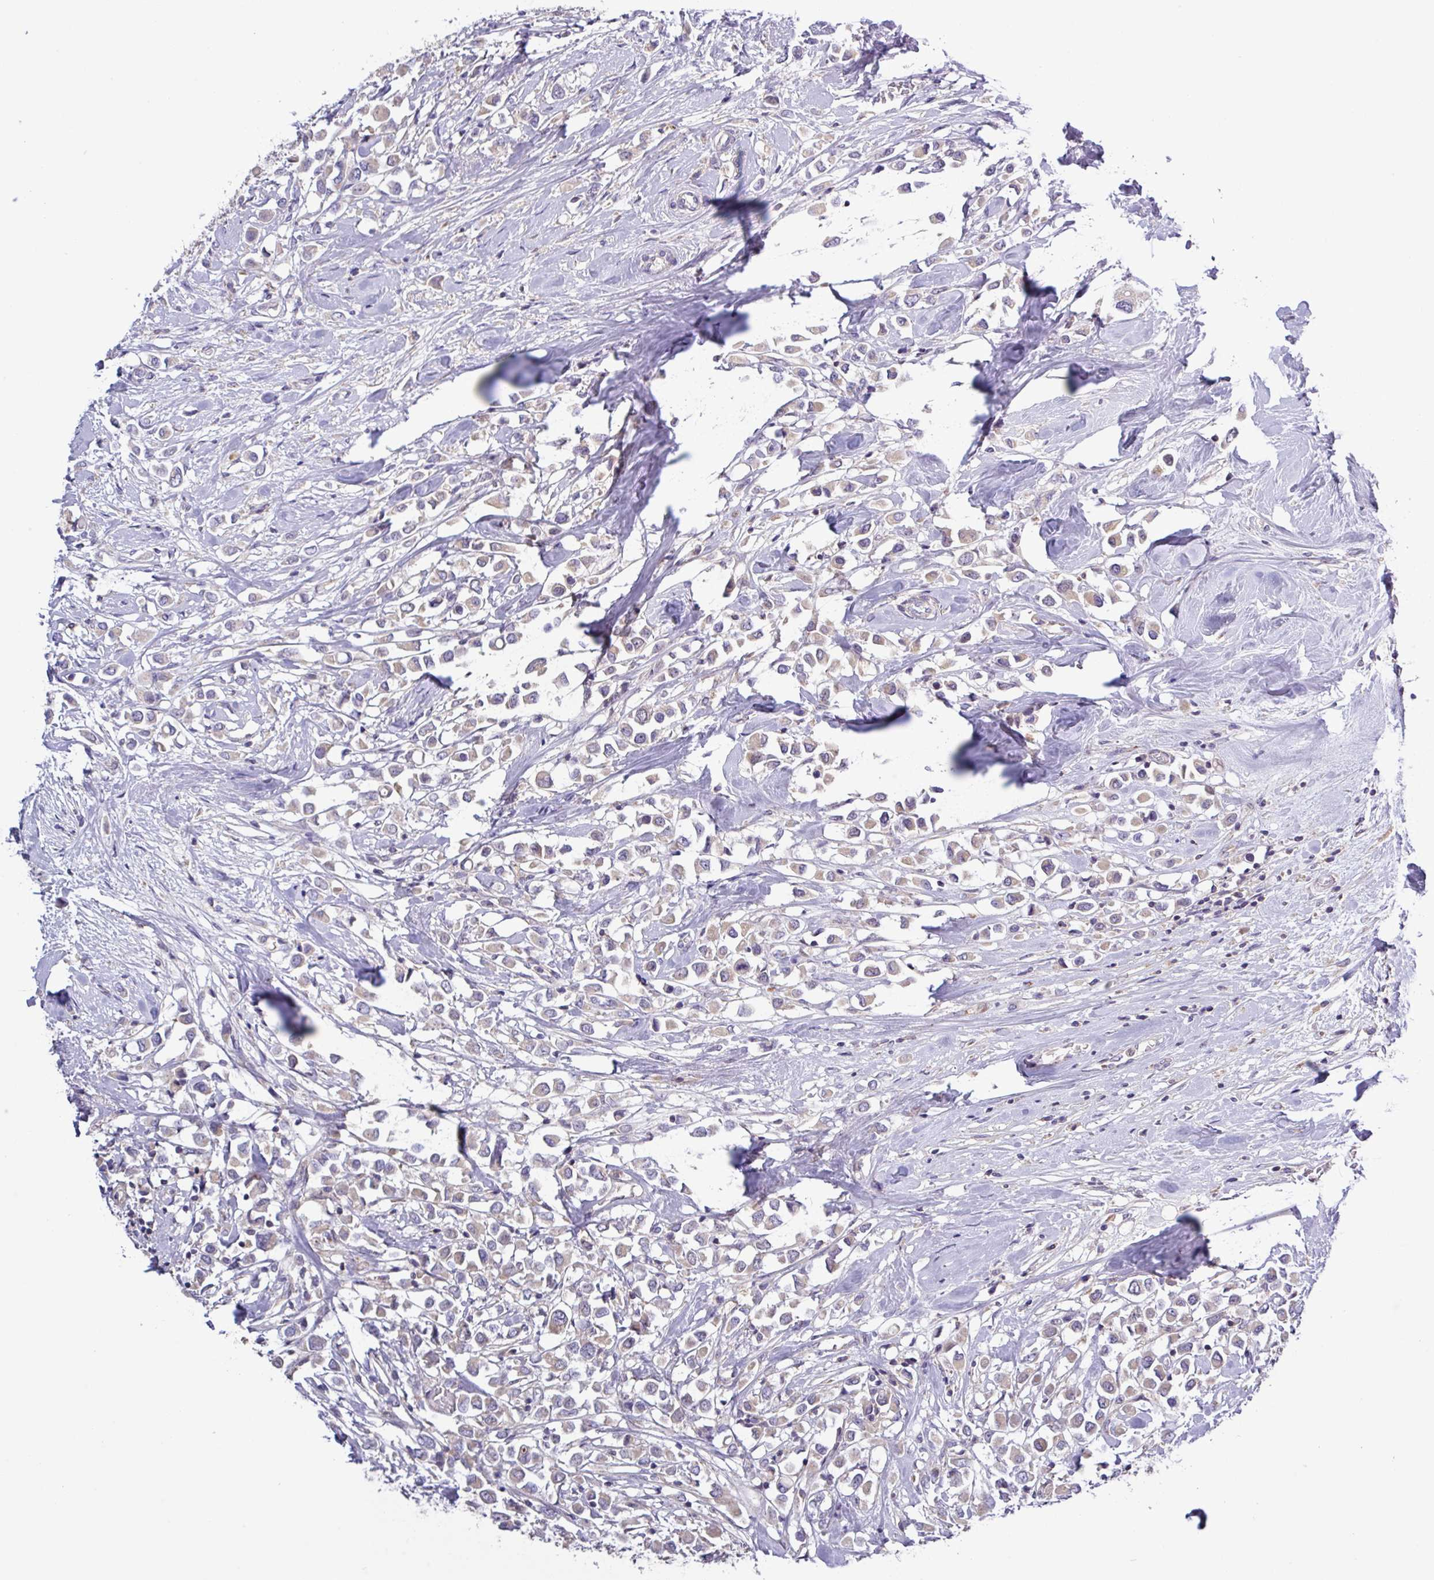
{"staining": {"intensity": "weak", "quantity": "25%-75%", "location": "cytoplasmic/membranous"}, "tissue": "breast cancer", "cell_type": "Tumor cells", "image_type": "cancer", "snomed": [{"axis": "morphology", "description": "Duct carcinoma"}, {"axis": "topography", "description": "Breast"}], "caption": "The immunohistochemical stain labels weak cytoplasmic/membranous expression in tumor cells of breast infiltrating ductal carcinoma tissue.", "gene": "SFTPB", "patient": {"sex": "female", "age": 61}}